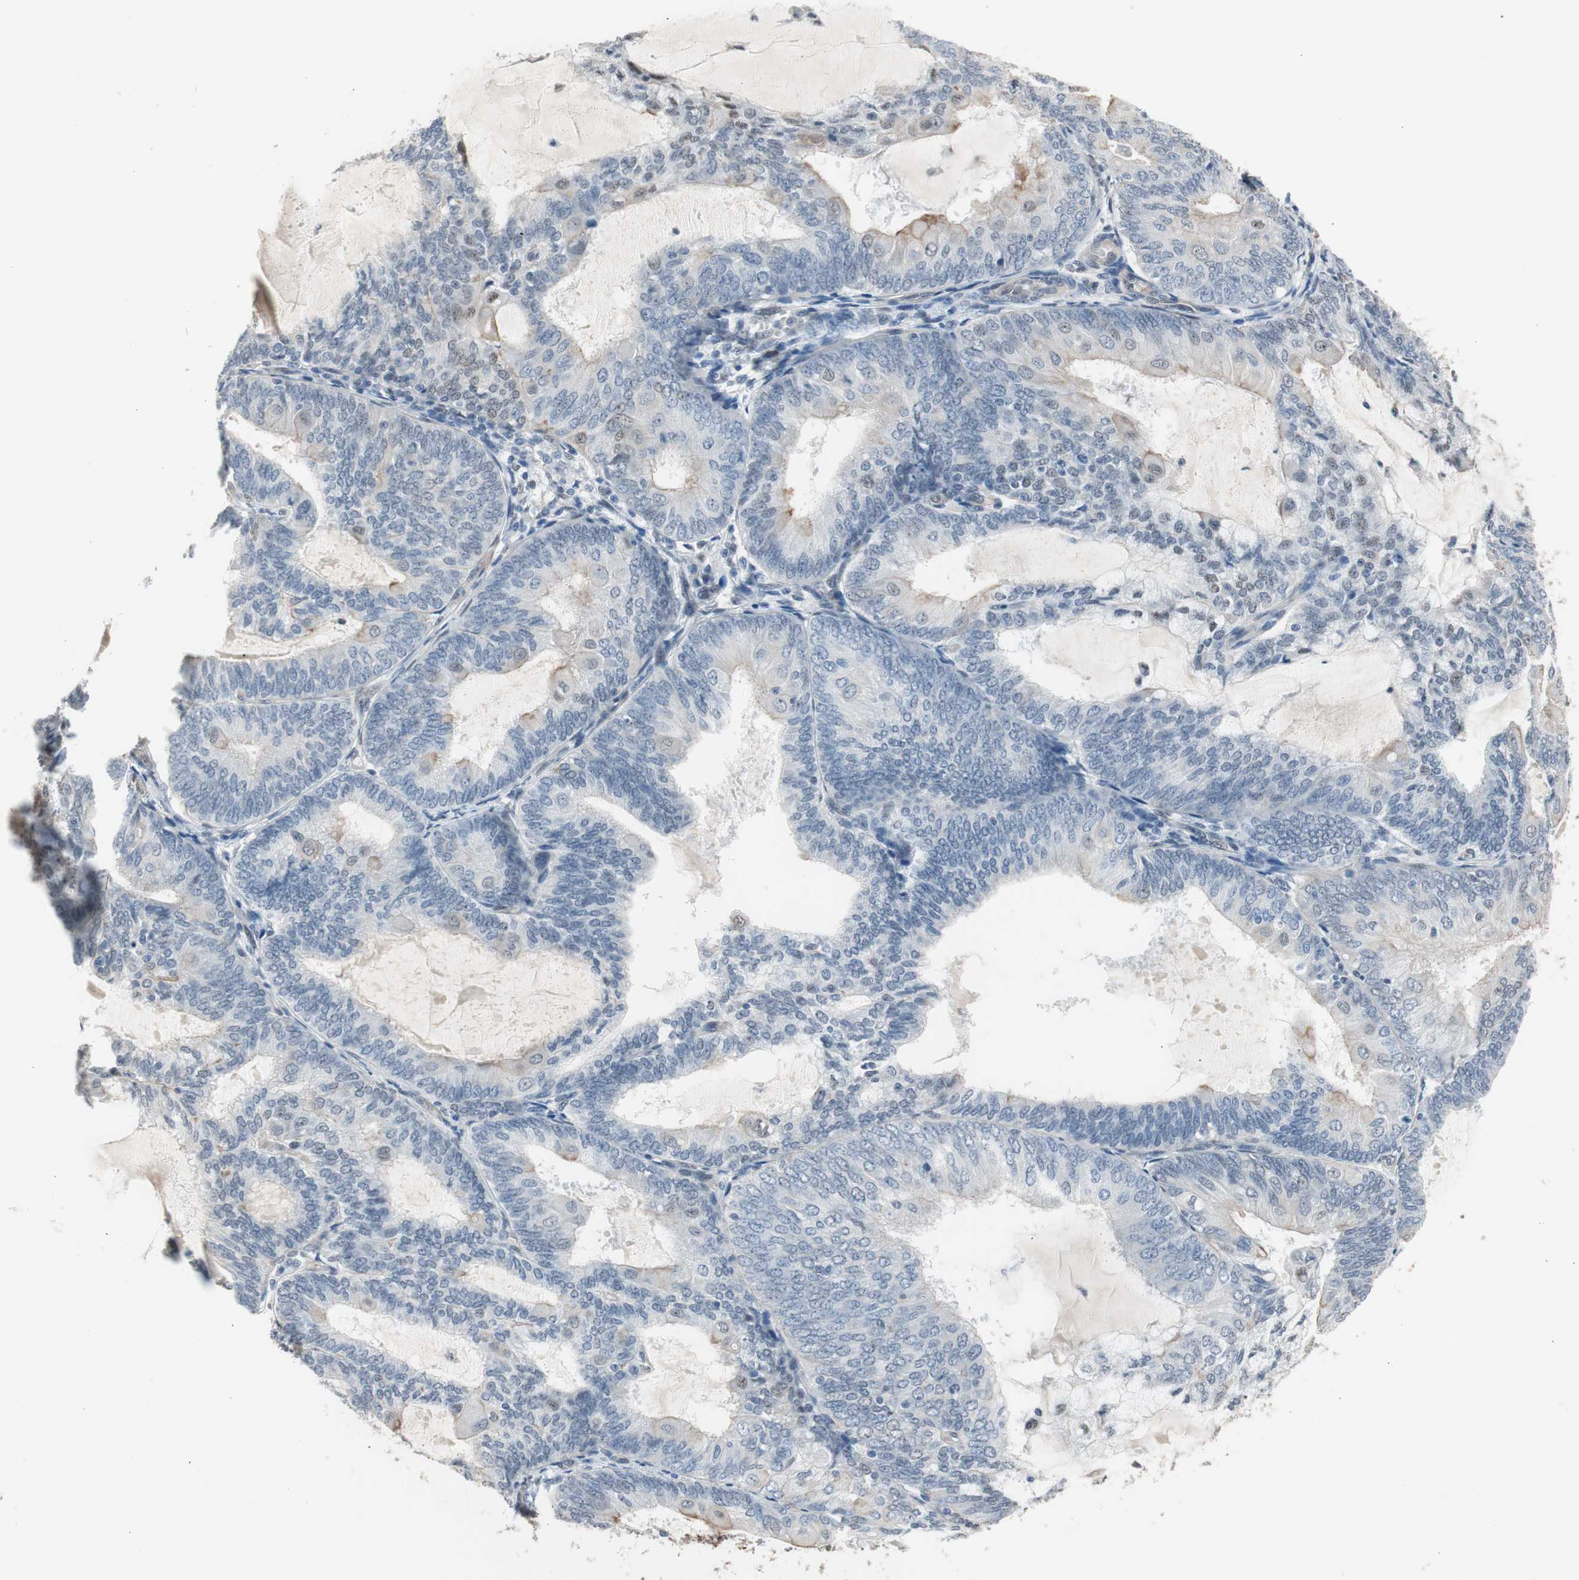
{"staining": {"intensity": "negative", "quantity": "none", "location": "none"}, "tissue": "endometrial cancer", "cell_type": "Tumor cells", "image_type": "cancer", "snomed": [{"axis": "morphology", "description": "Adenocarcinoma, NOS"}, {"axis": "topography", "description": "Endometrium"}], "caption": "High magnification brightfield microscopy of endometrial adenocarcinoma stained with DAB (brown) and counterstained with hematoxylin (blue): tumor cells show no significant staining. (DAB immunohistochemistry, high magnification).", "gene": "PML", "patient": {"sex": "female", "age": 81}}